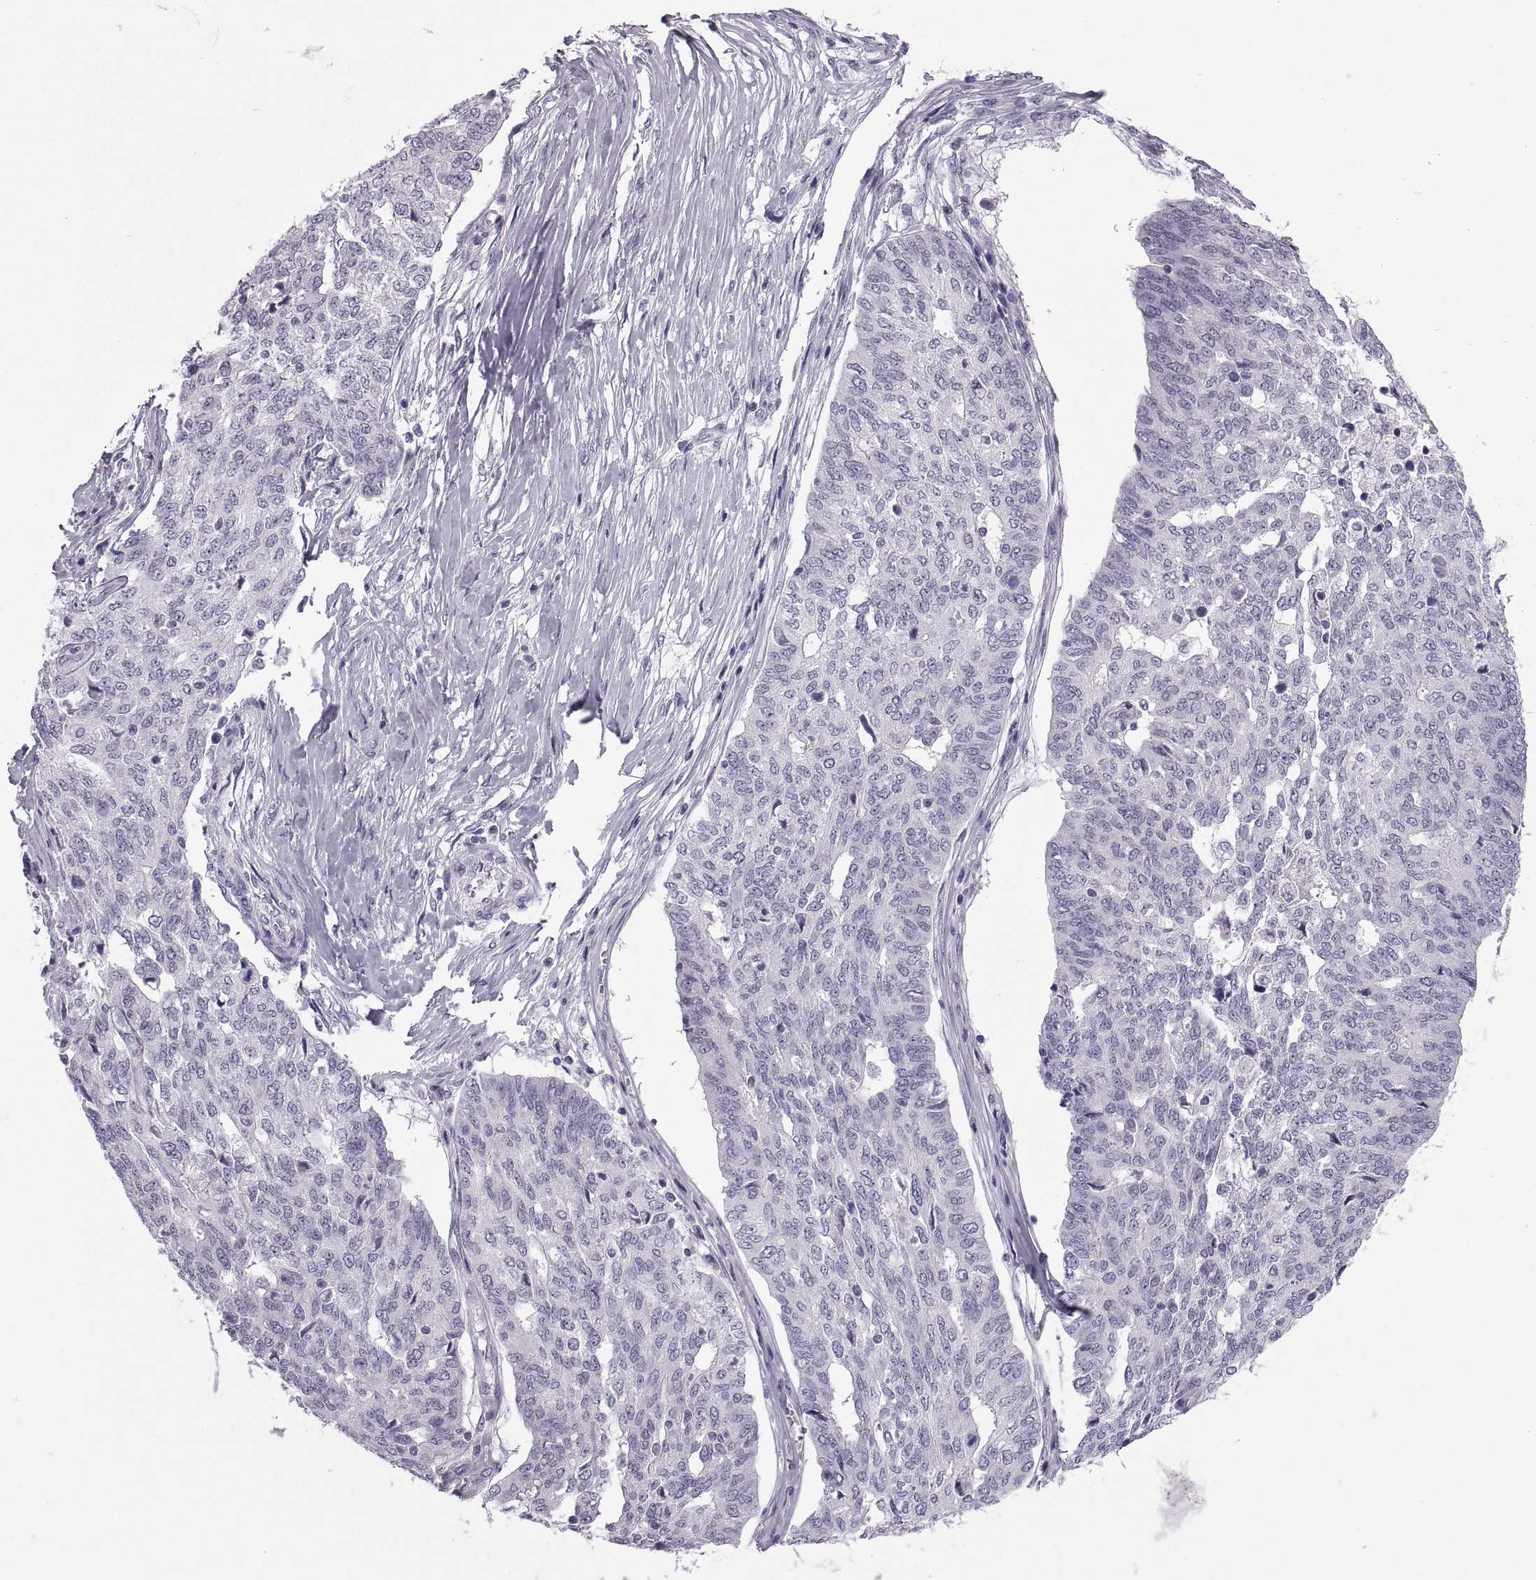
{"staining": {"intensity": "negative", "quantity": "none", "location": "none"}, "tissue": "ovarian cancer", "cell_type": "Tumor cells", "image_type": "cancer", "snomed": [{"axis": "morphology", "description": "Cystadenocarcinoma, serous, NOS"}, {"axis": "topography", "description": "Ovary"}], "caption": "A histopathology image of ovarian serous cystadenocarcinoma stained for a protein exhibits no brown staining in tumor cells.", "gene": "QRICH2", "patient": {"sex": "female", "age": 67}}